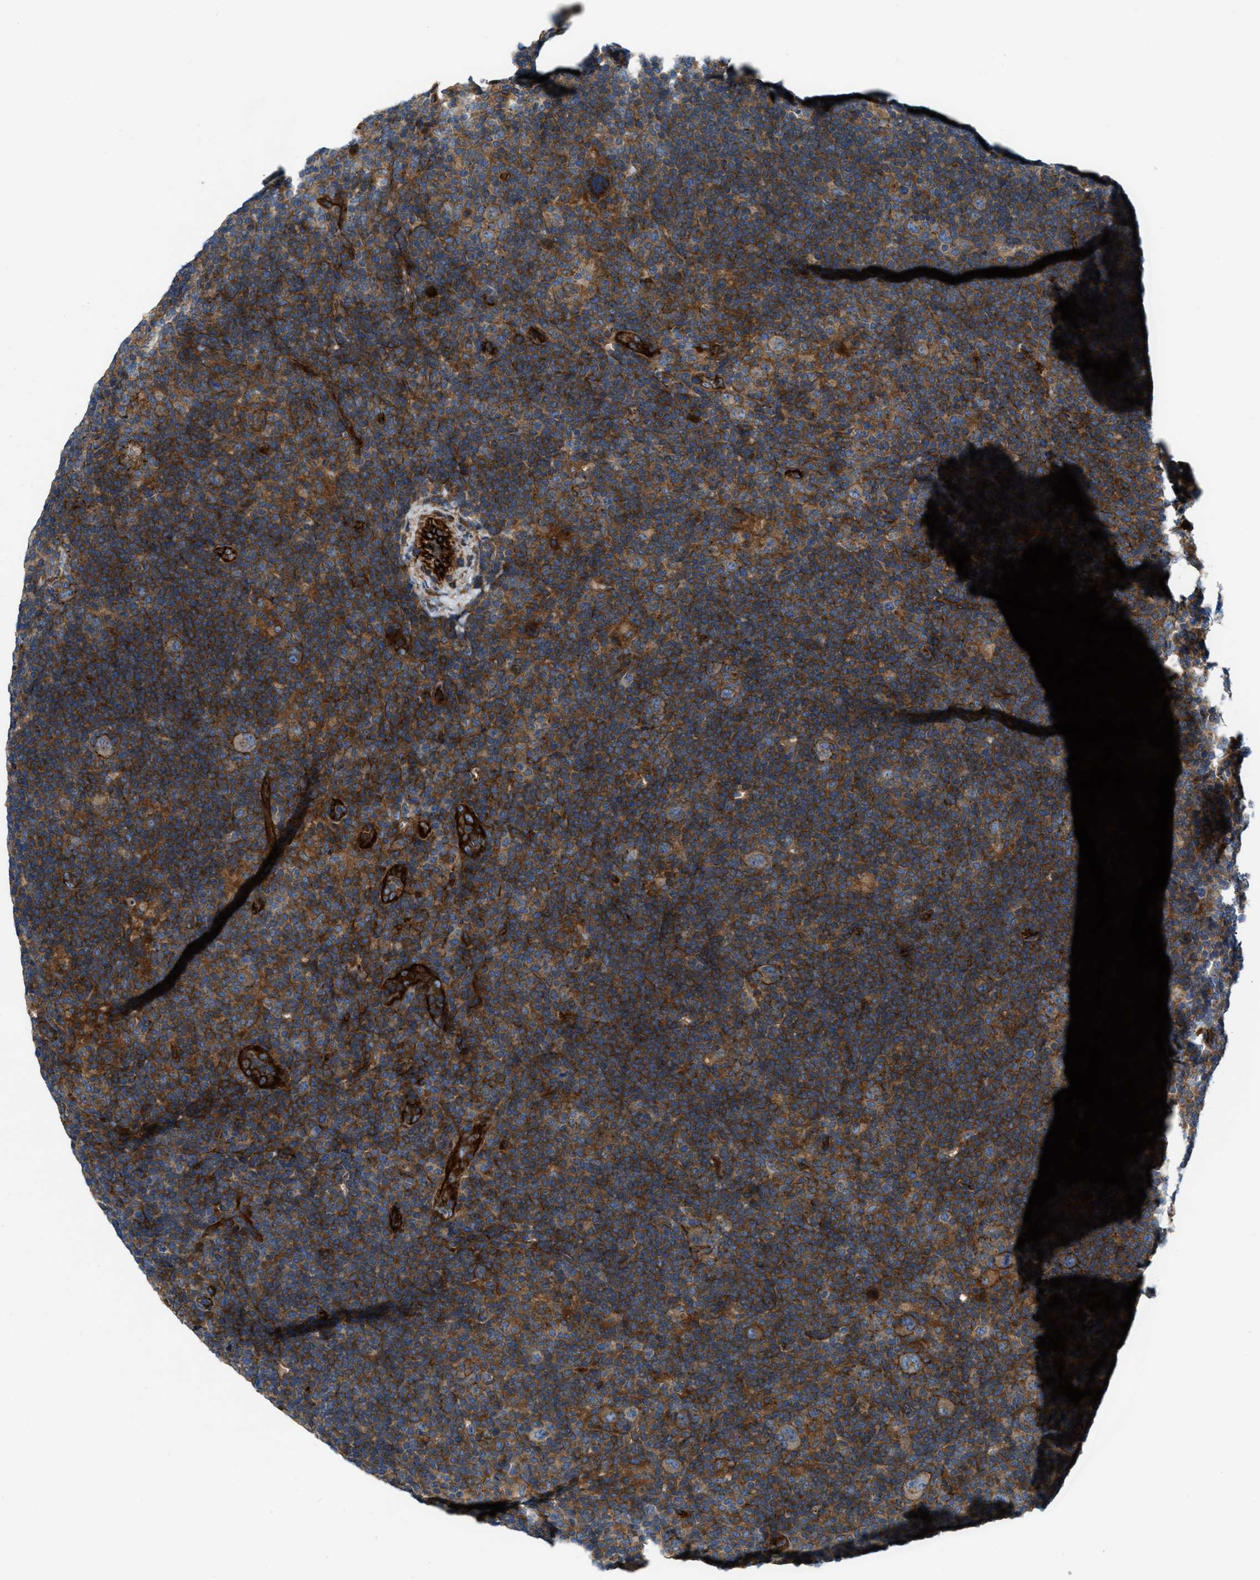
{"staining": {"intensity": "moderate", "quantity": ">75%", "location": "cytoplasmic/membranous"}, "tissue": "lymphoma", "cell_type": "Tumor cells", "image_type": "cancer", "snomed": [{"axis": "morphology", "description": "Hodgkin's disease, NOS"}, {"axis": "topography", "description": "Lymph node"}], "caption": "Human Hodgkin's disease stained with a protein marker reveals moderate staining in tumor cells.", "gene": "ERC1", "patient": {"sex": "female", "age": 57}}